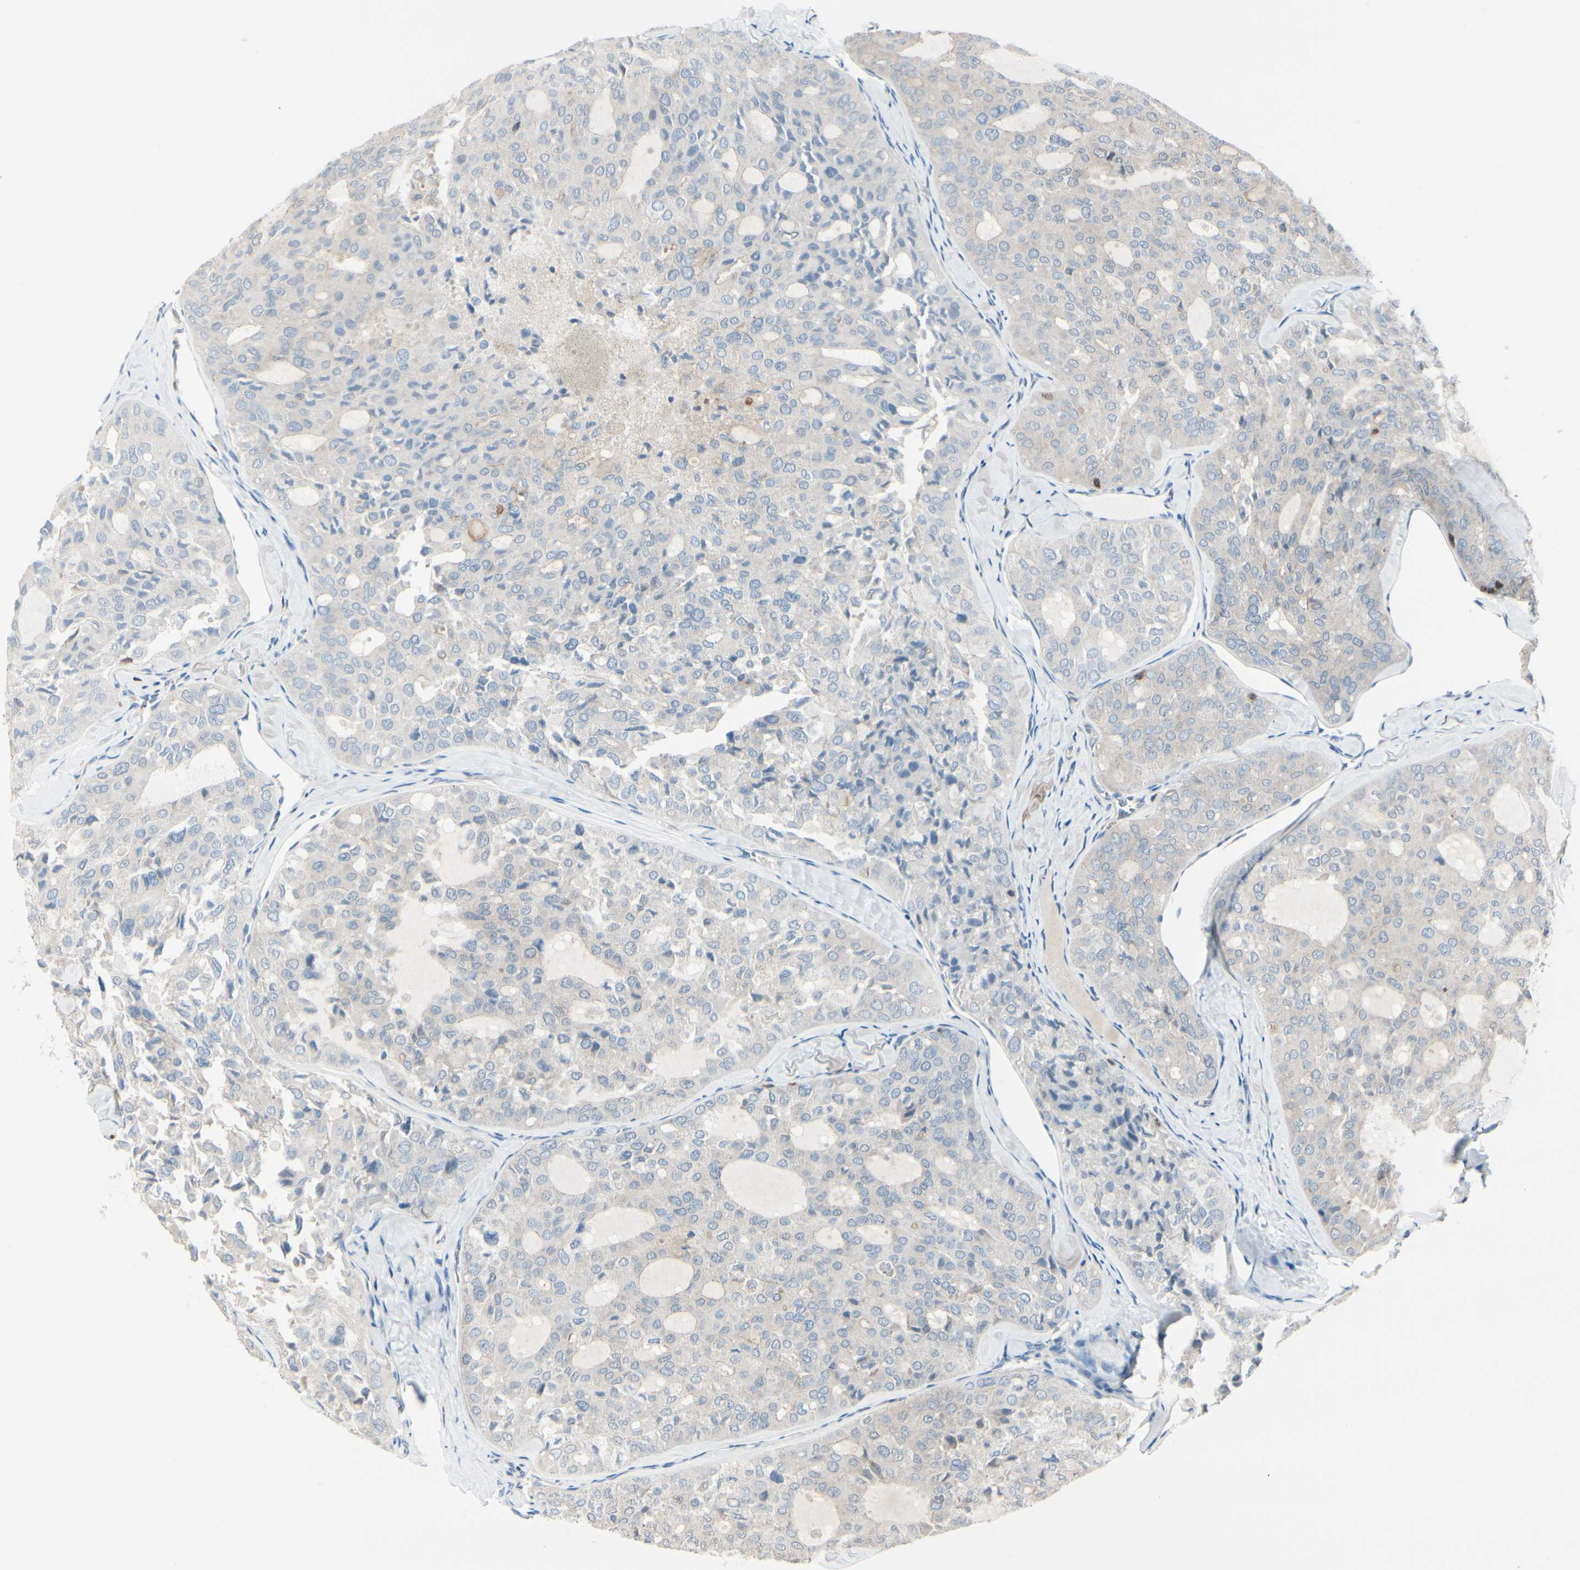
{"staining": {"intensity": "negative", "quantity": "none", "location": "none"}, "tissue": "thyroid cancer", "cell_type": "Tumor cells", "image_type": "cancer", "snomed": [{"axis": "morphology", "description": "Follicular adenoma carcinoma, NOS"}, {"axis": "topography", "description": "Thyroid gland"}], "caption": "This photomicrograph is of thyroid cancer stained with immunohistochemistry to label a protein in brown with the nuclei are counter-stained blue. There is no expression in tumor cells.", "gene": "SLC9A3R1", "patient": {"sex": "male", "age": 75}}